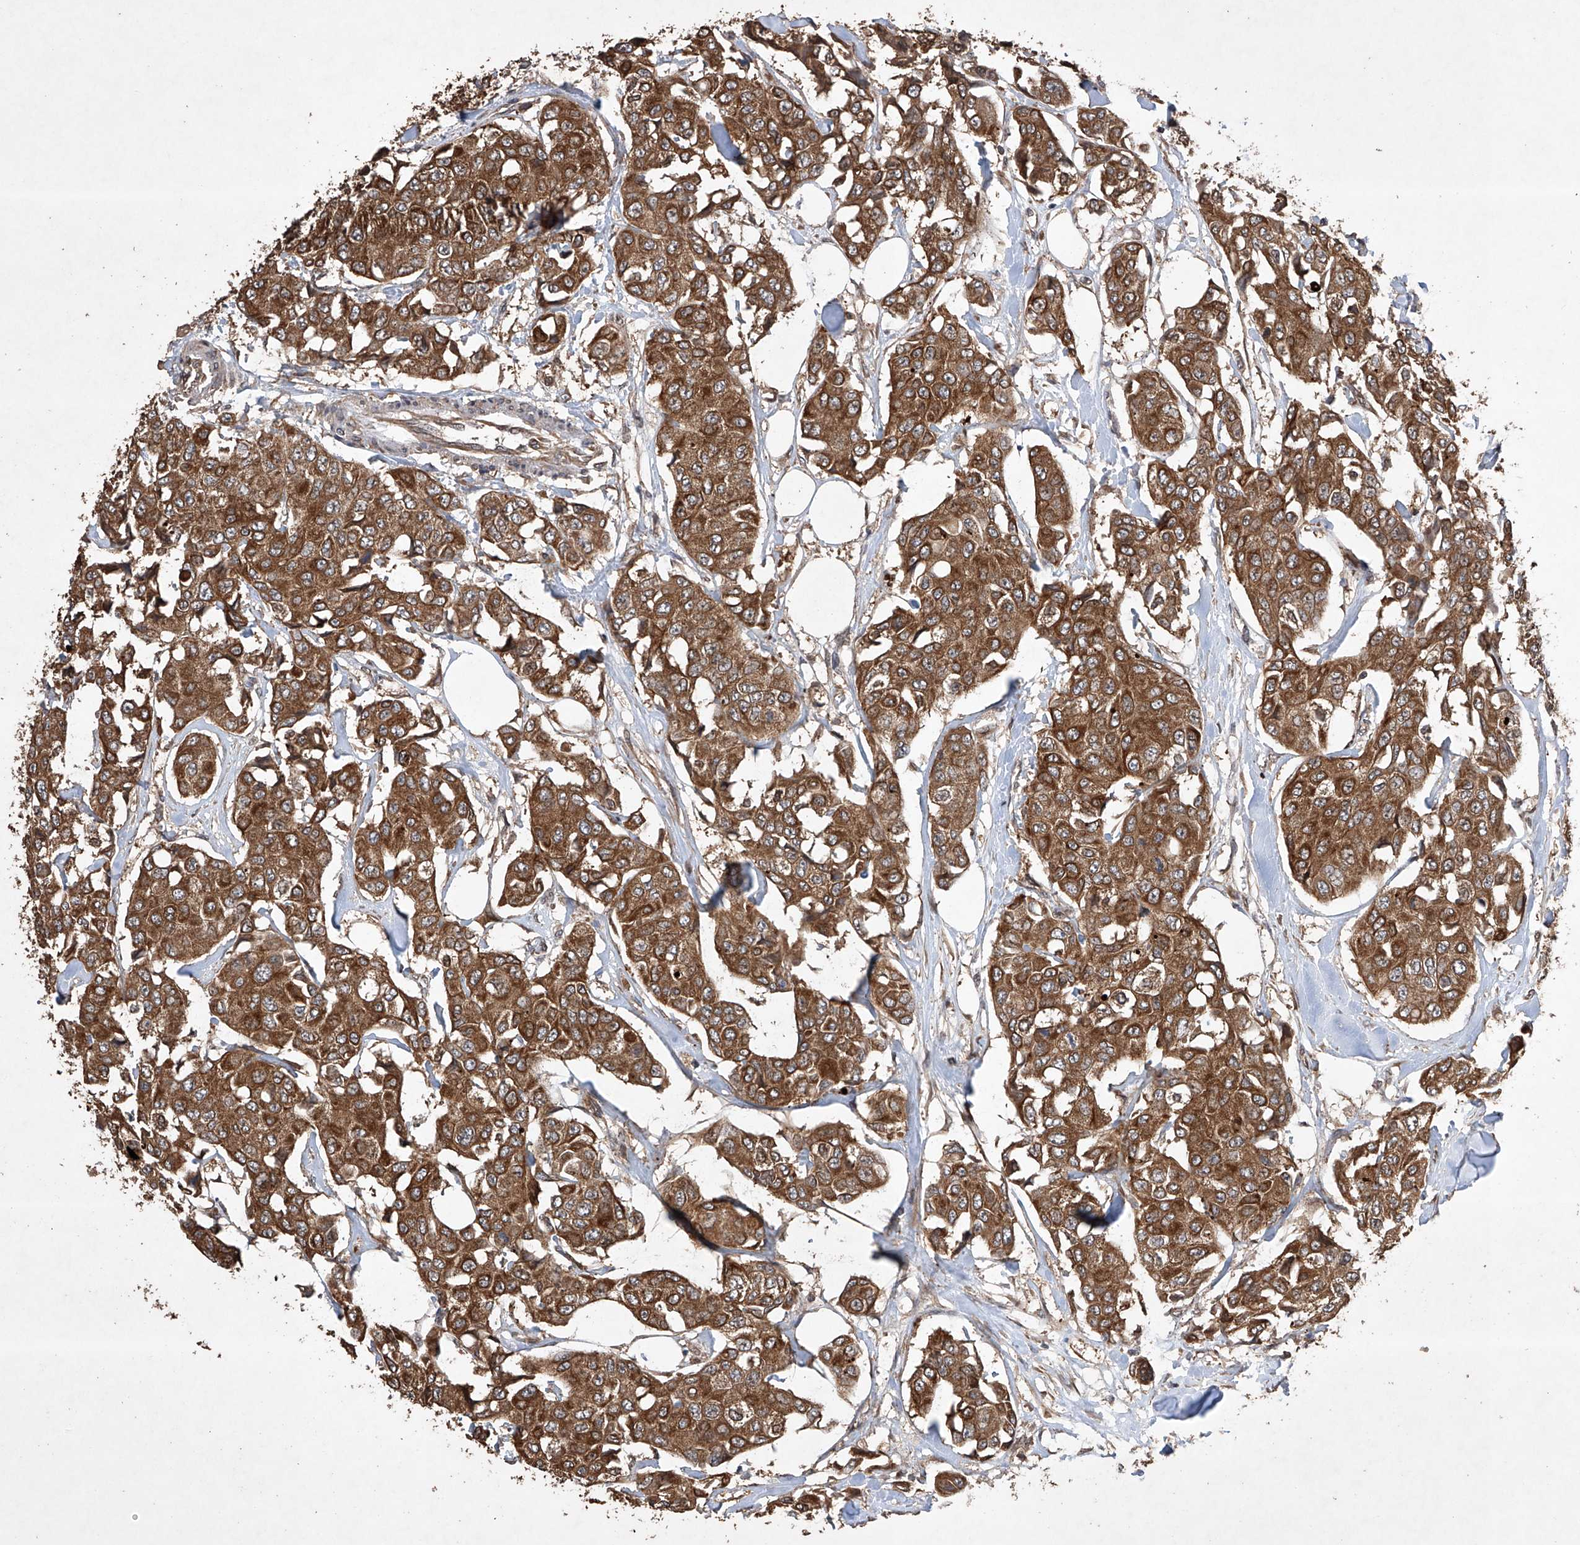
{"staining": {"intensity": "strong", "quantity": ">75%", "location": "cytoplasmic/membranous"}, "tissue": "breast cancer", "cell_type": "Tumor cells", "image_type": "cancer", "snomed": [{"axis": "morphology", "description": "Duct carcinoma"}, {"axis": "topography", "description": "Breast"}], "caption": "Tumor cells display high levels of strong cytoplasmic/membranous staining in about >75% of cells in intraductal carcinoma (breast). The staining was performed using DAB, with brown indicating positive protein expression. Nuclei are stained blue with hematoxylin.", "gene": "LURAP1", "patient": {"sex": "female", "age": 80}}